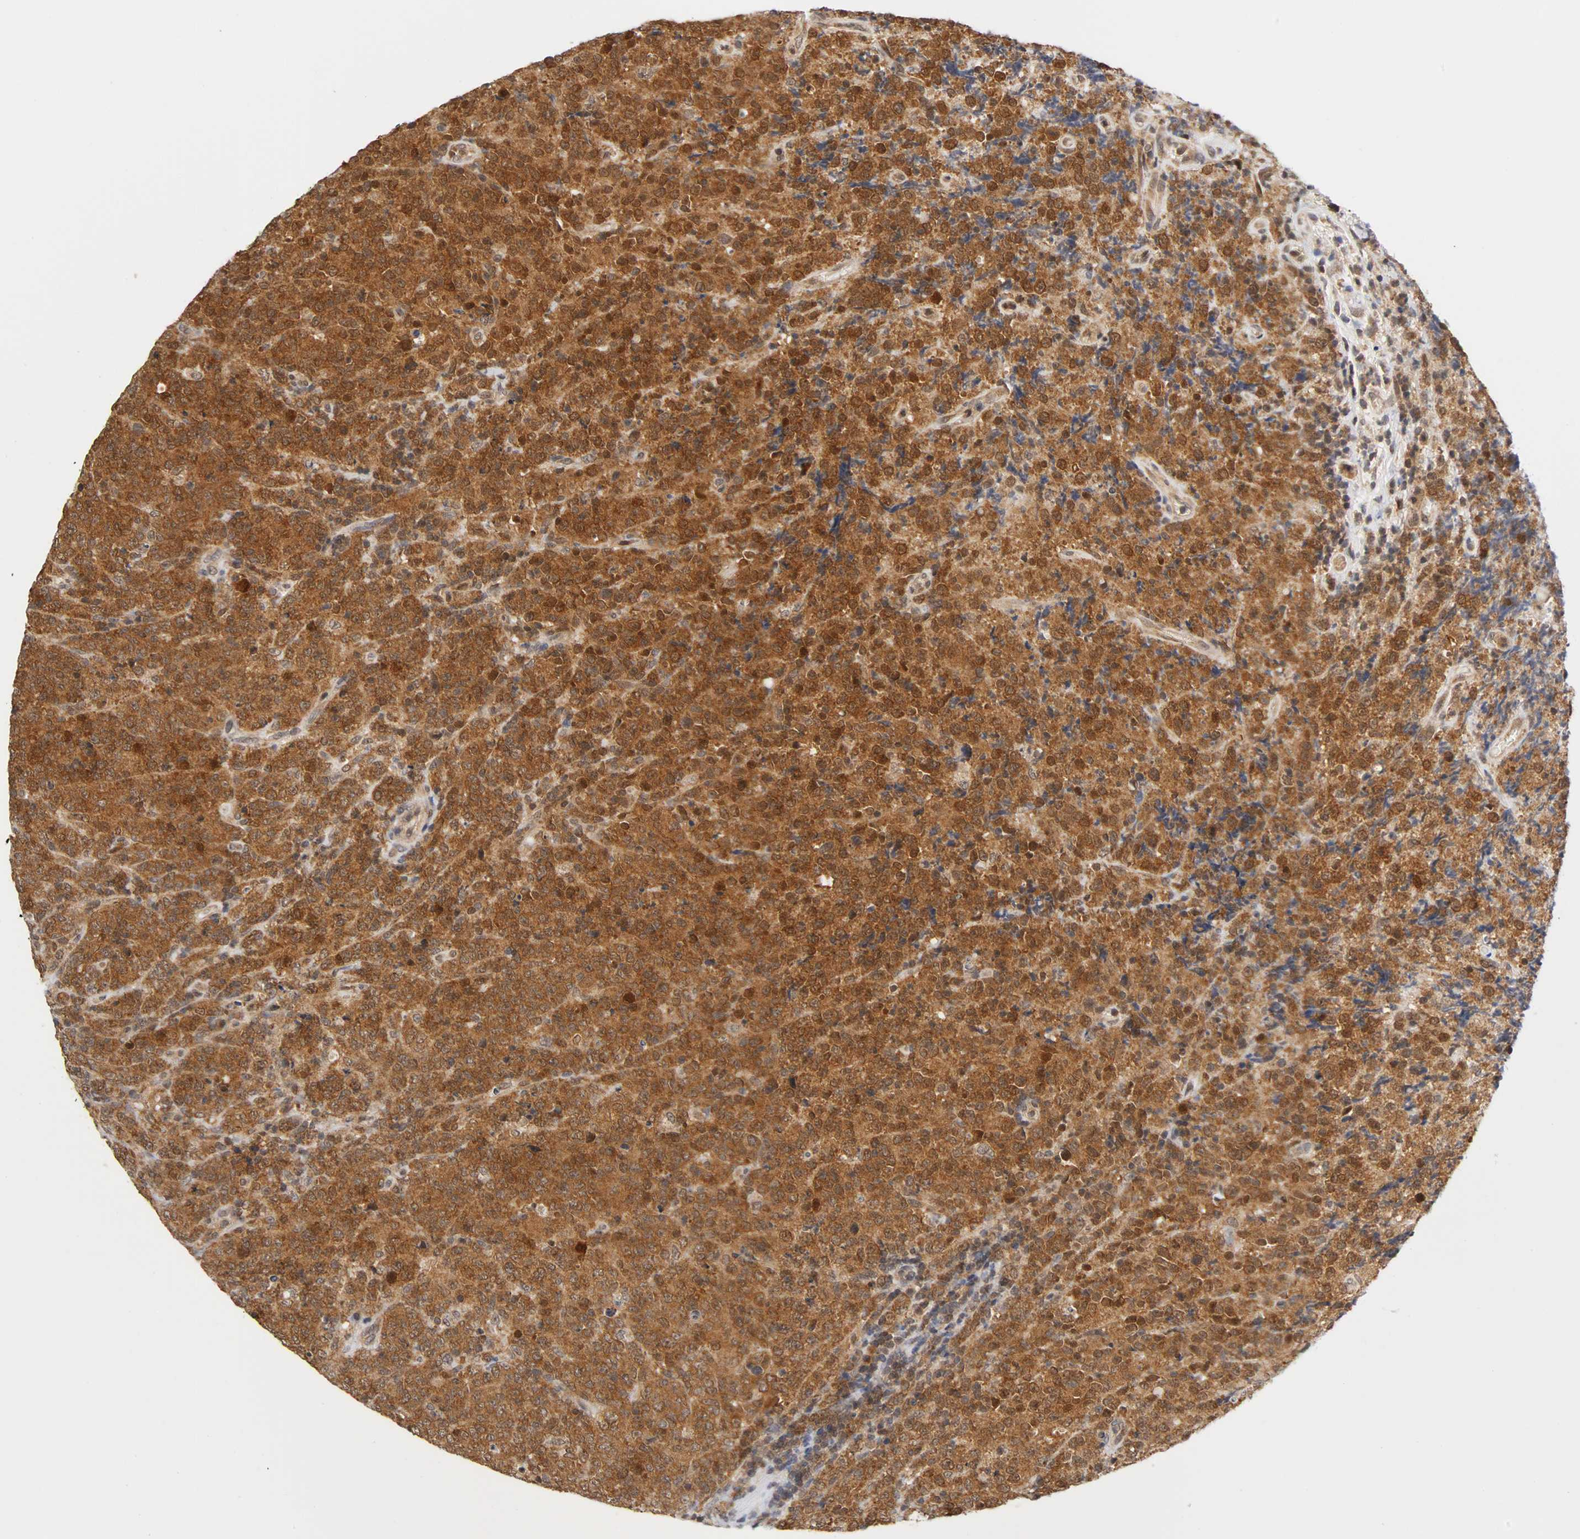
{"staining": {"intensity": "strong", "quantity": ">75%", "location": "cytoplasmic/membranous,nuclear"}, "tissue": "lymphoma", "cell_type": "Tumor cells", "image_type": "cancer", "snomed": [{"axis": "morphology", "description": "Malignant lymphoma, non-Hodgkin's type, High grade"}, {"axis": "topography", "description": "Tonsil"}], "caption": "Human lymphoma stained with a protein marker demonstrates strong staining in tumor cells.", "gene": "UBE2M", "patient": {"sex": "female", "age": 36}}